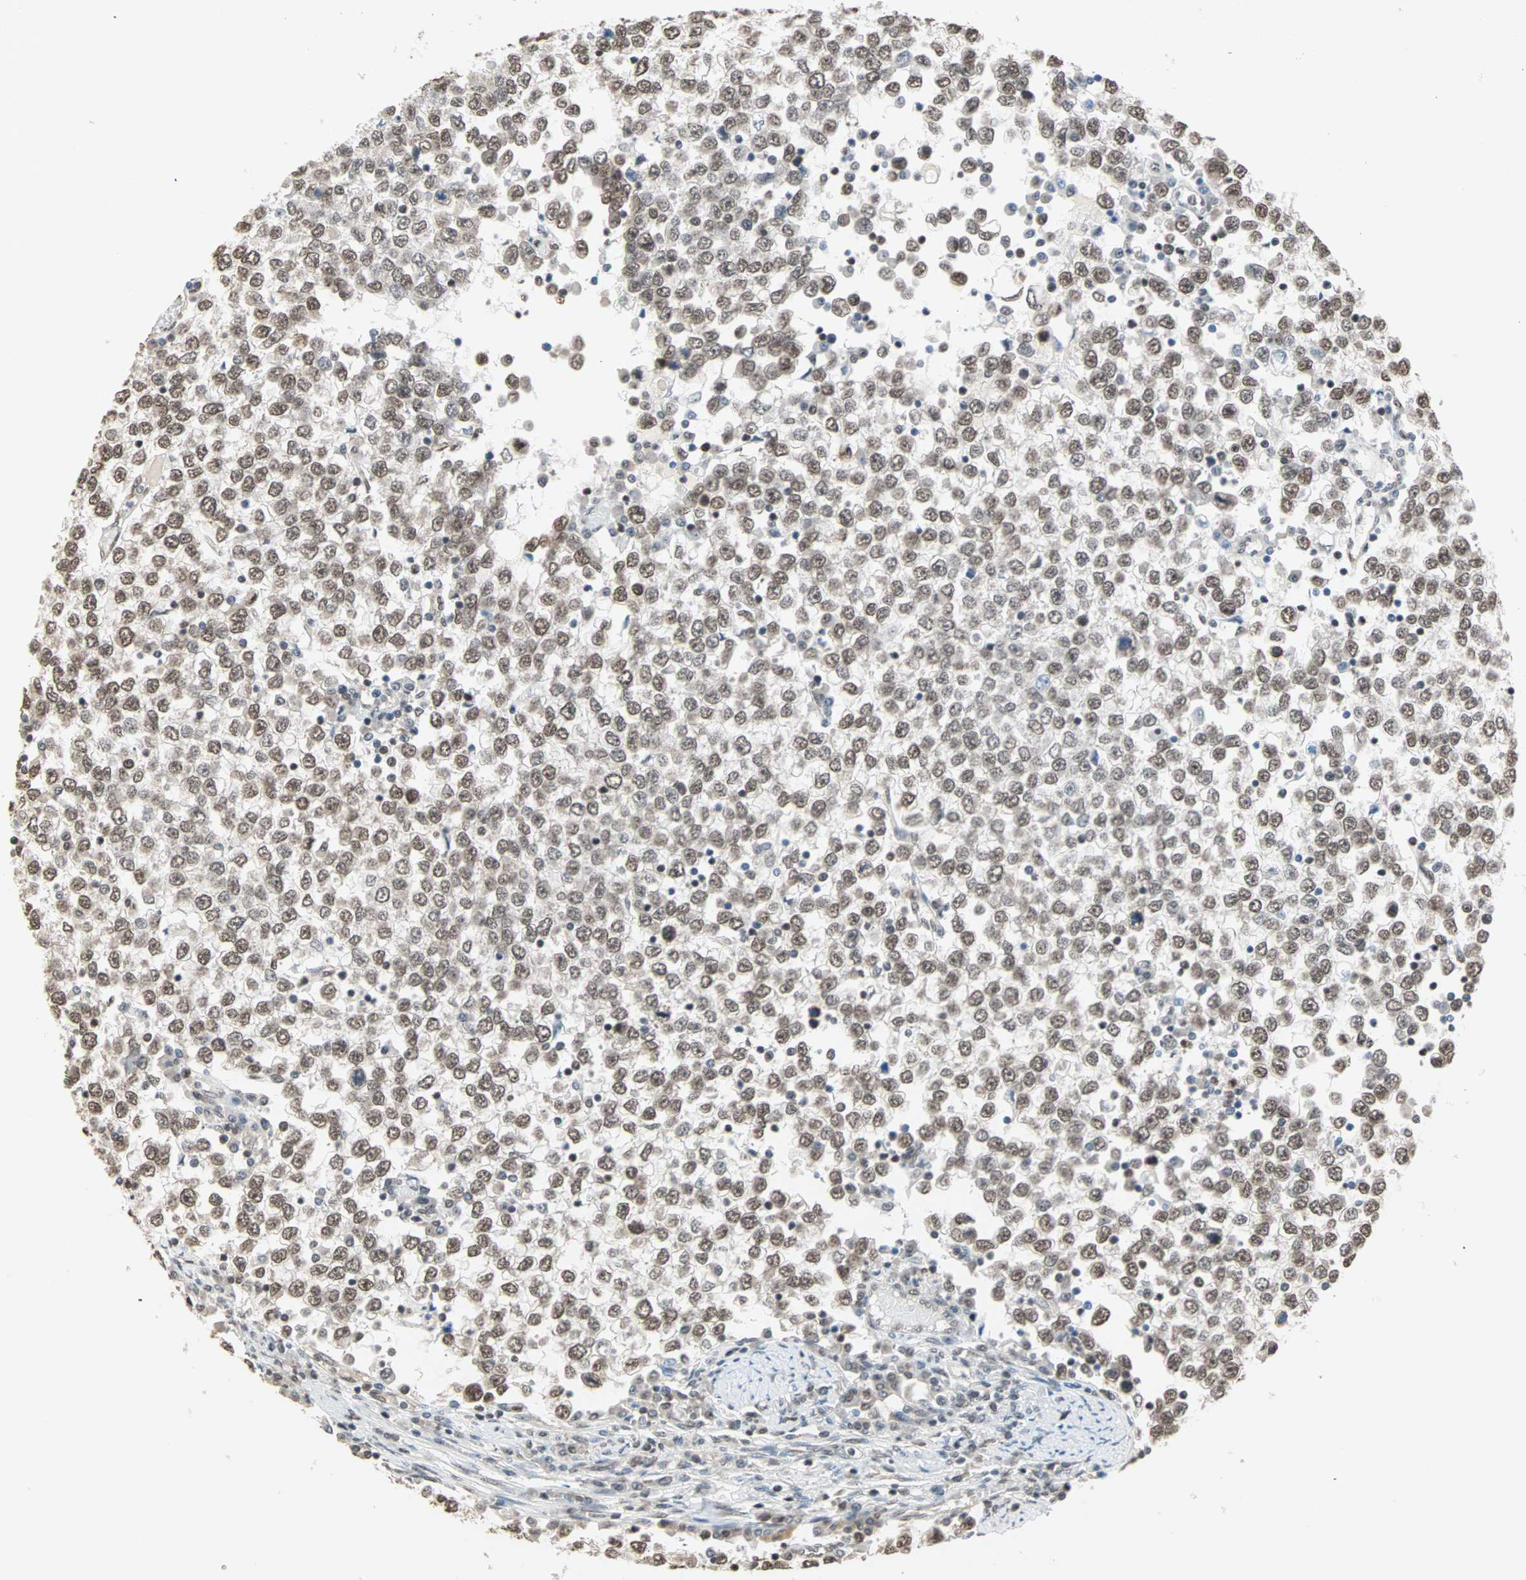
{"staining": {"intensity": "moderate", "quantity": ">75%", "location": "nuclear"}, "tissue": "testis cancer", "cell_type": "Tumor cells", "image_type": "cancer", "snomed": [{"axis": "morphology", "description": "Seminoma, NOS"}, {"axis": "topography", "description": "Testis"}], "caption": "Immunohistochemistry photomicrograph of testis seminoma stained for a protein (brown), which reveals medium levels of moderate nuclear staining in about >75% of tumor cells.", "gene": "DAZAP1", "patient": {"sex": "male", "age": 65}}